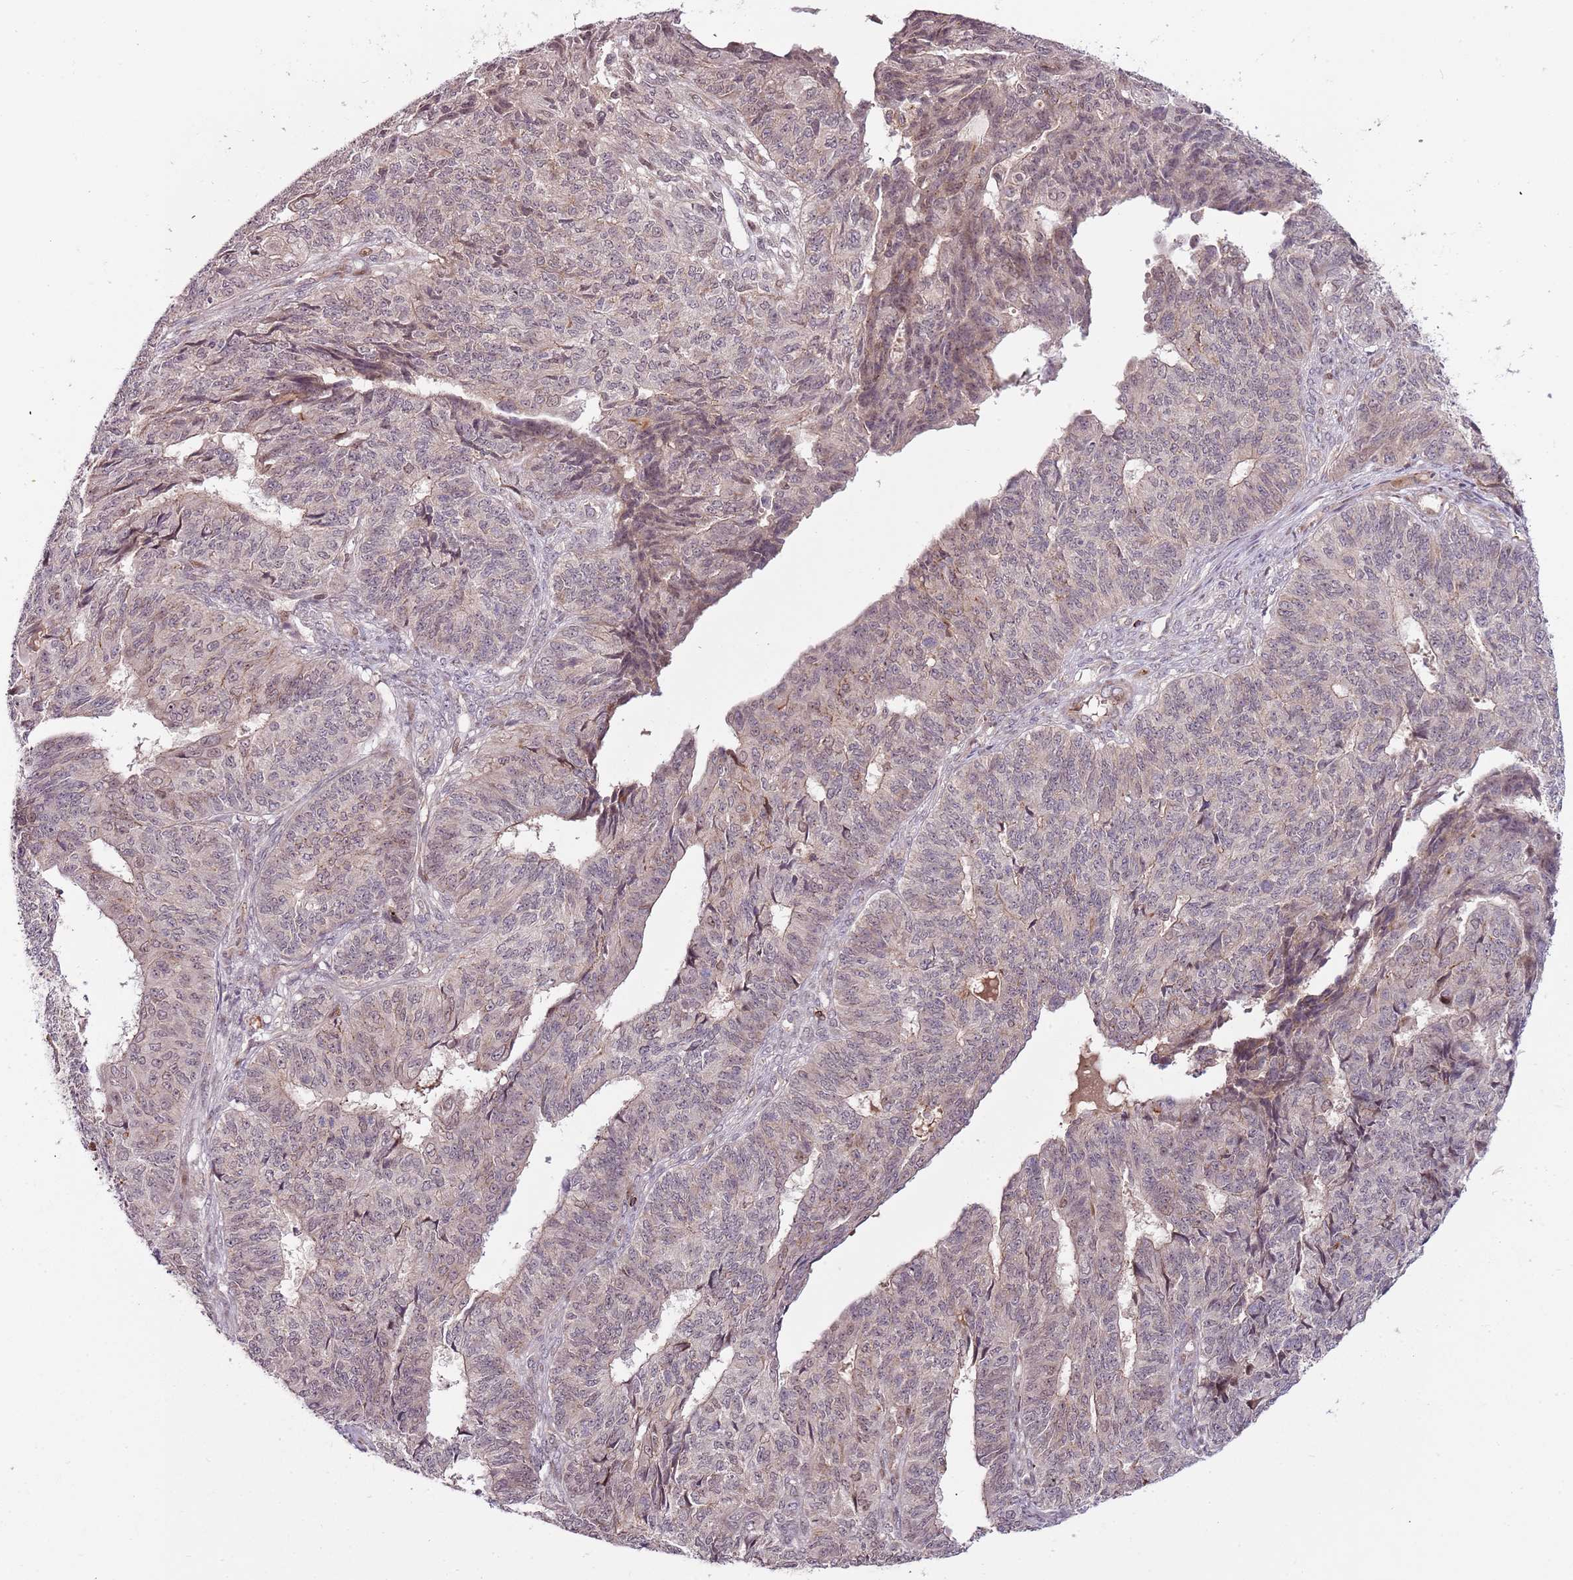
{"staining": {"intensity": "weak", "quantity": "<25%", "location": "nuclear"}, "tissue": "endometrial cancer", "cell_type": "Tumor cells", "image_type": "cancer", "snomed": [{"axis": "morphology", "description": "Adenocarcinoma, NOS"}, {"axis": "topography", "description": "Endometrium"}], "caption": "Immunohistochemical staining of endometrial cancer displays no significant expression in tumor cells. The staining was performed using DAB (3,3'-diaminobenzidine) to visualize the protein expression in brown, while the nuclei were stained in blue with hematoxylin (Magnification: 20x).", "gene": "ULK3", "patient": {"sex": "female", "age": 32}}